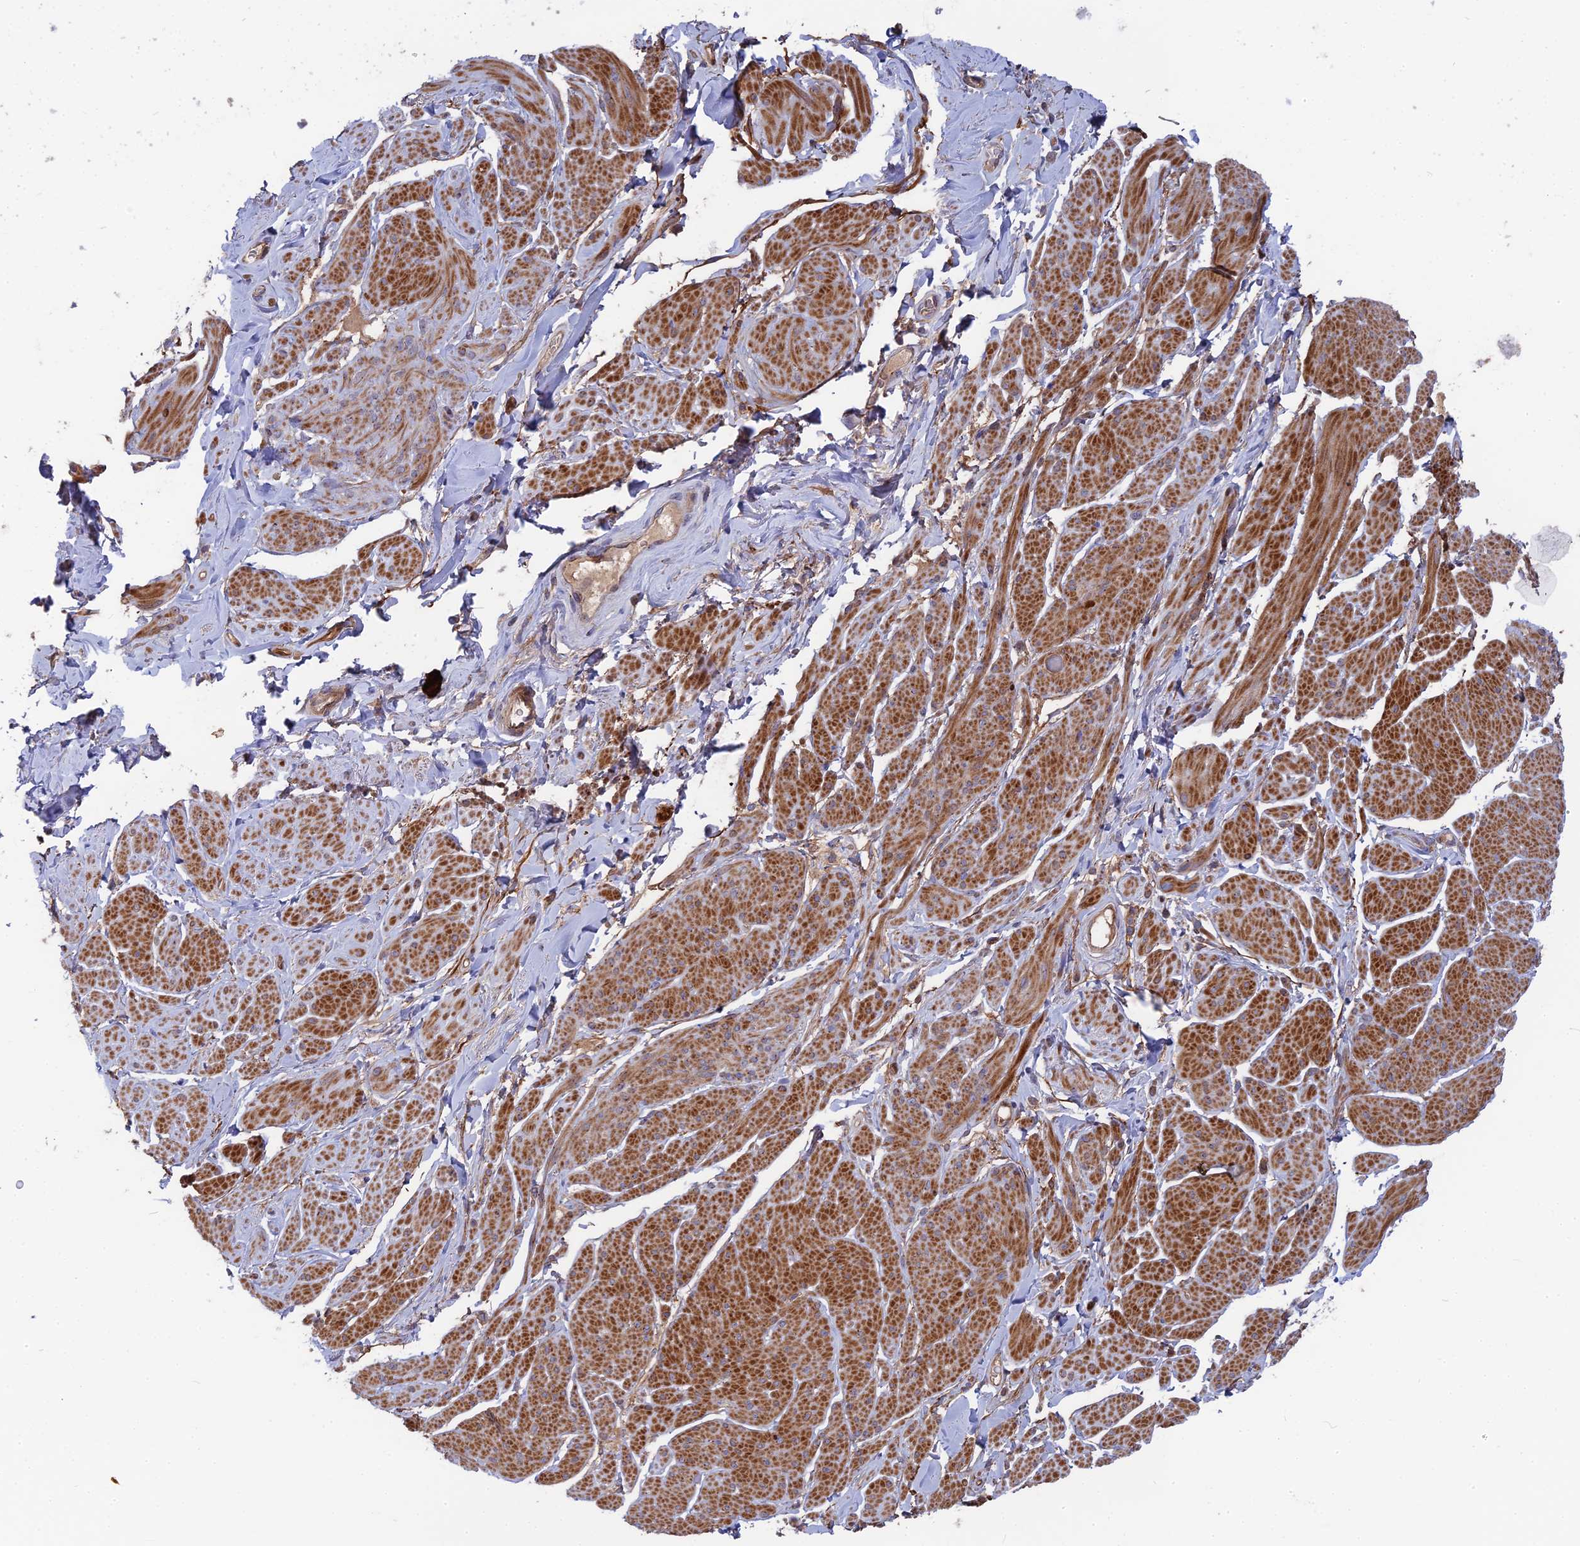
{"staining": {"intensity": "moderate", "quantity": "25%-75%", "location": "cytoplasmic/membranous"}, "tissue": "smooth muscle", "cell_type": "Smooth muscle cells", "image_type": "normal", "snomed": [{"axis": "morphology", "description": "Normal tissue, NOS"}, {"axis": "topography", "description": "Smooth muscle"}, {"axis": "topography", "description": "Peripheral nerve tissue"}], "caption": "Immunohistochemistry (DAB (3,3'-diaminobenzidine)) staining of unremarkable smooth muscle reveals moderate cytoplasmic/membranous protein staining in approximately 25%-75% of smooth muscle cells.", "gene": "RPIA", "patient": {"sex": "male", "age": 69}}